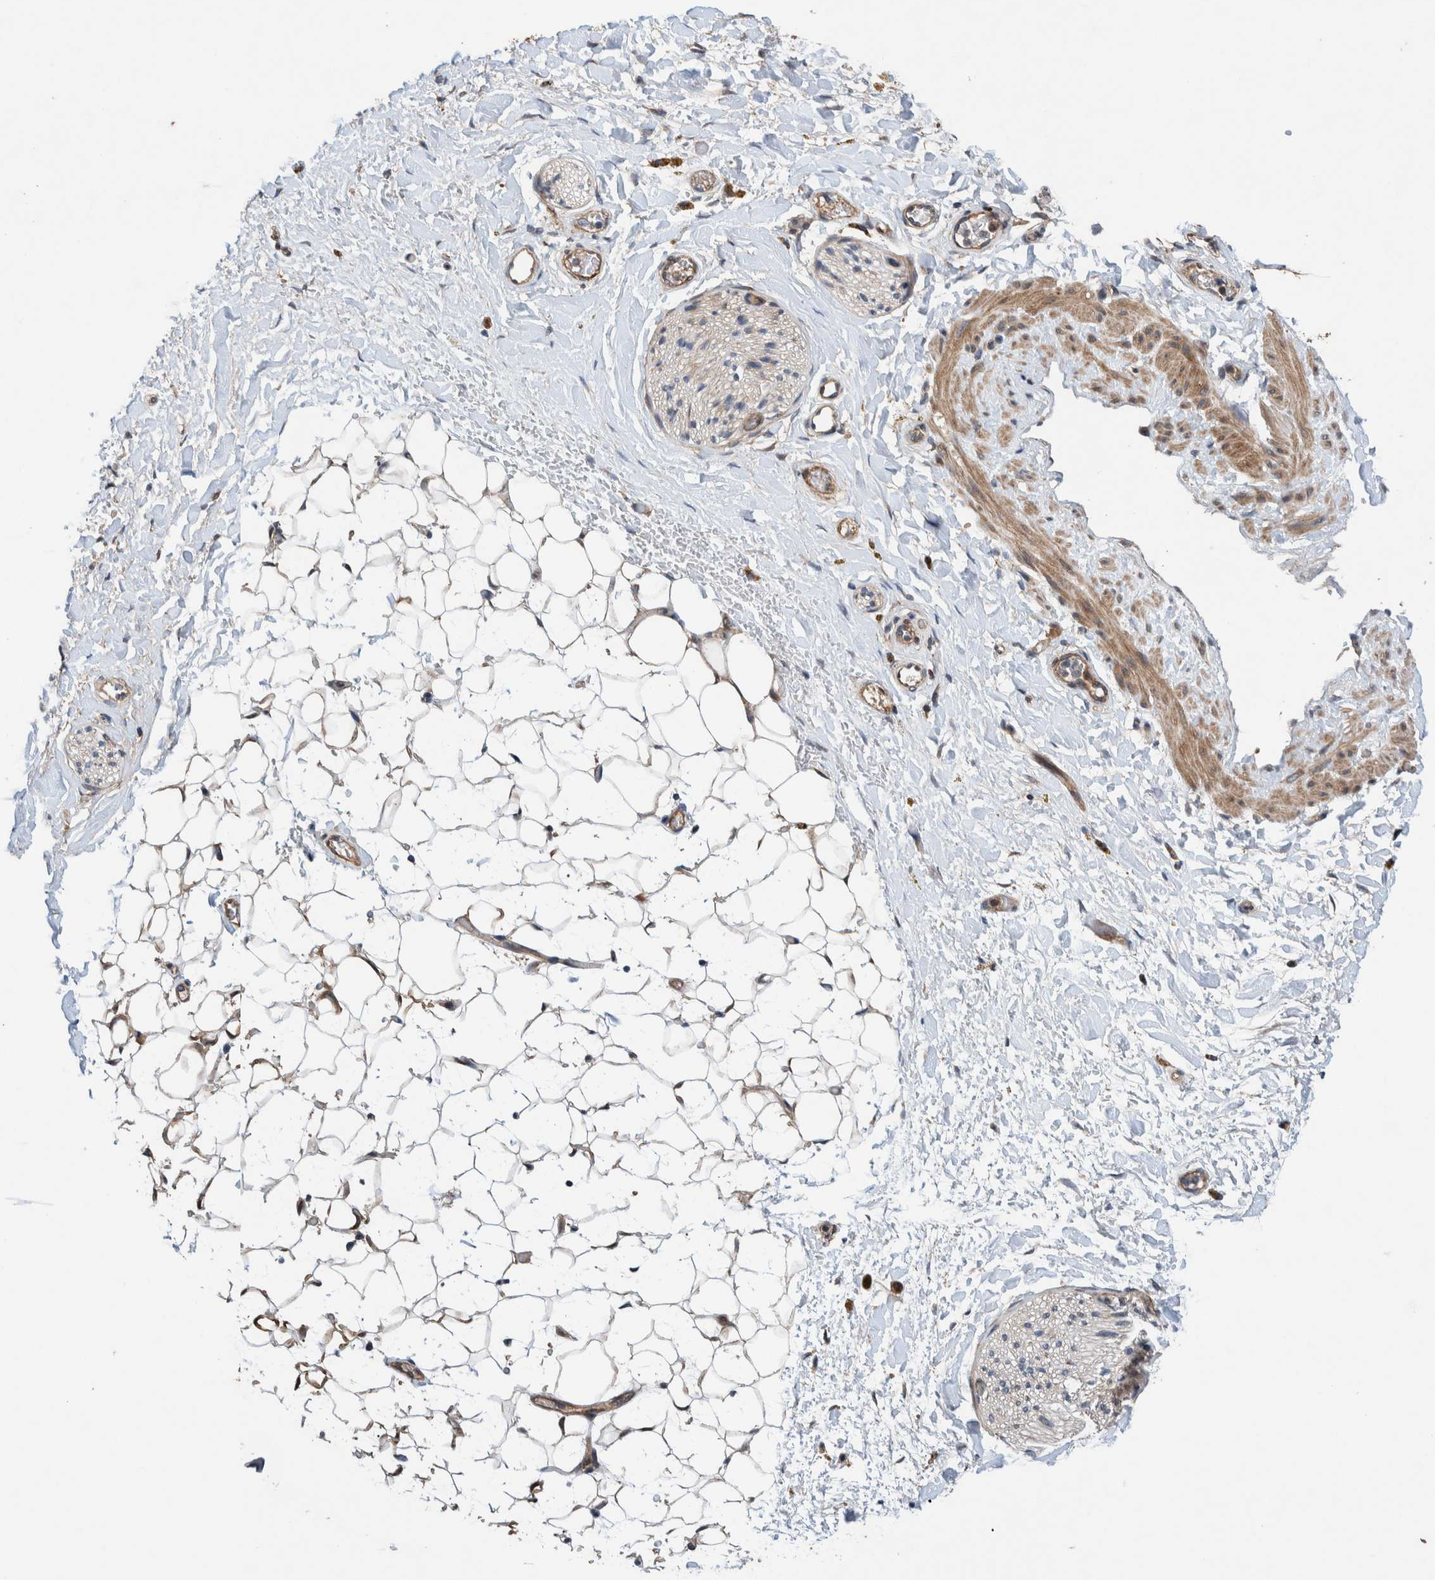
{"staining": {"intensity": "negative", "quantity": "none", "location": "none"}, "tissue": "adipose tissue", "cell_type": "Adipocytes", "image_type": "normal", "snomed": [{"axis": "morphology", "description": "Normal tissue, NOS"}, {"axis": "topography", "description": "Kidney"}, {"axis": "topography", "description": "Peripheral nerve tissue"}], "caption": "IHC of normal human adipose tissue reveals no expression in adipocytes.", "gene": "PIK3R6", "patient": {"sex": "male", "age": 7}}